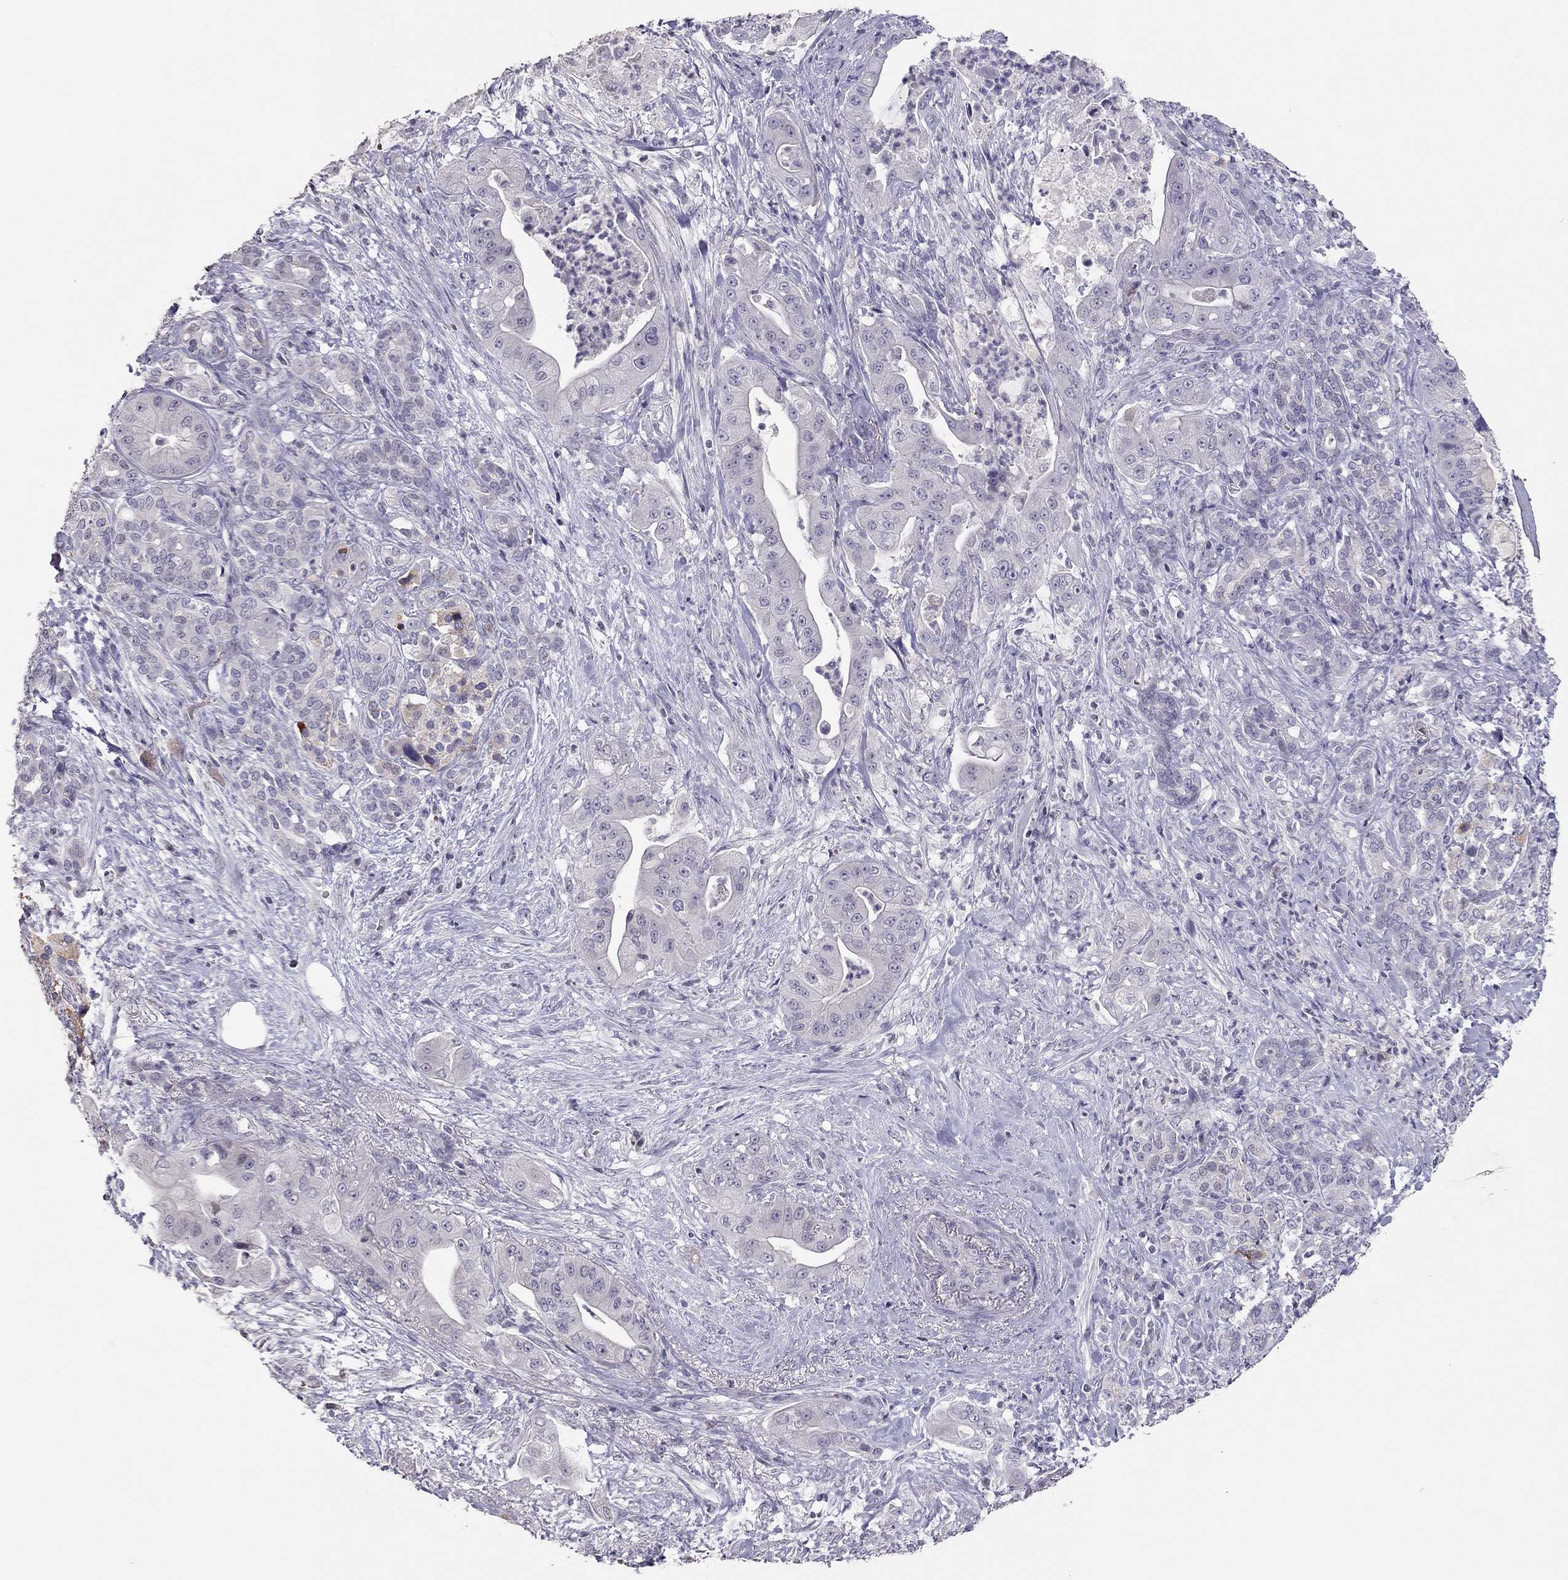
{"staining": {"intensity": "negative", "quantity": "none", "location": "none"}, "tissue": "pancreatic cancer", "cell_type": "Tumor cells", "image_type": "cancer", "snomed": [{"axis": "morphology", "description": "Normal tissue, NOS"}, {"axis": "morphology", "description": "Inflammation, NOS"}, {"axis": "morphology", "description": "Adenocarcinoma, NOS"}, {"axis": "topography", "description": "Pancreas"}], "caption": "Immunohistochemistry (IHC) histopathology image of neoplastic tissue: adenocarcinoma (pancreatic) stained with DAB displays no significant protein positivity in tumor cells.", "gene": "TSHB", "patient": {"sex": "male", "age": 57}}